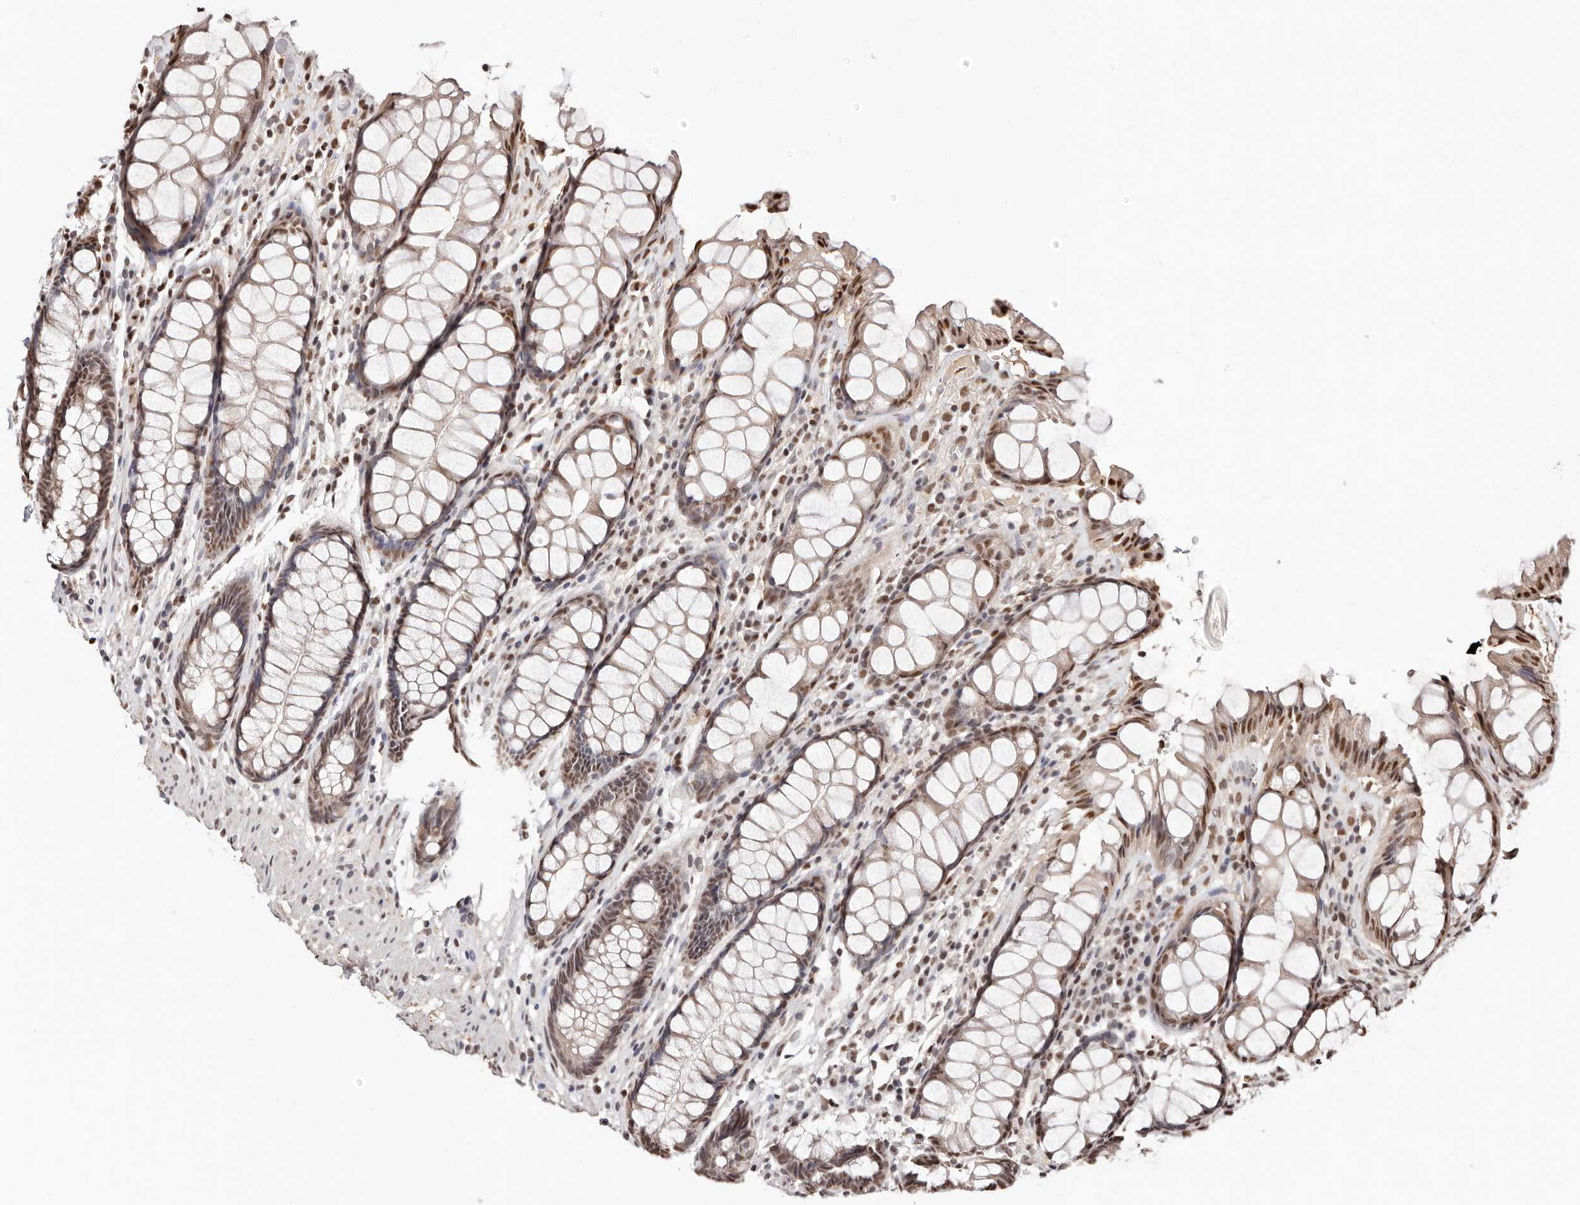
{"staining": {"intensity": "strong", "quantity": "25%-75%", "location": "nuclear"}, "tissue": "rectum", "cell_type": "Glandular cells", "image_type": "normal", "snomed": [{"axis": "morphology", "description": "Normal tissue, NOS"}, {"axis": "topography", "description": "Rectum"}], "caption": "Immunohistochemical staining of unremarkable rectum reveals high levels of strong nuclear positivity in about 25%-75% of glandular cells. The staining is performed using DAB brown chromogen to label protein expression. The nuclei are counter-stained blue using hematoxylin.", "gene": "BICRAL", "patient": {"sex": "male", "age": 64}}